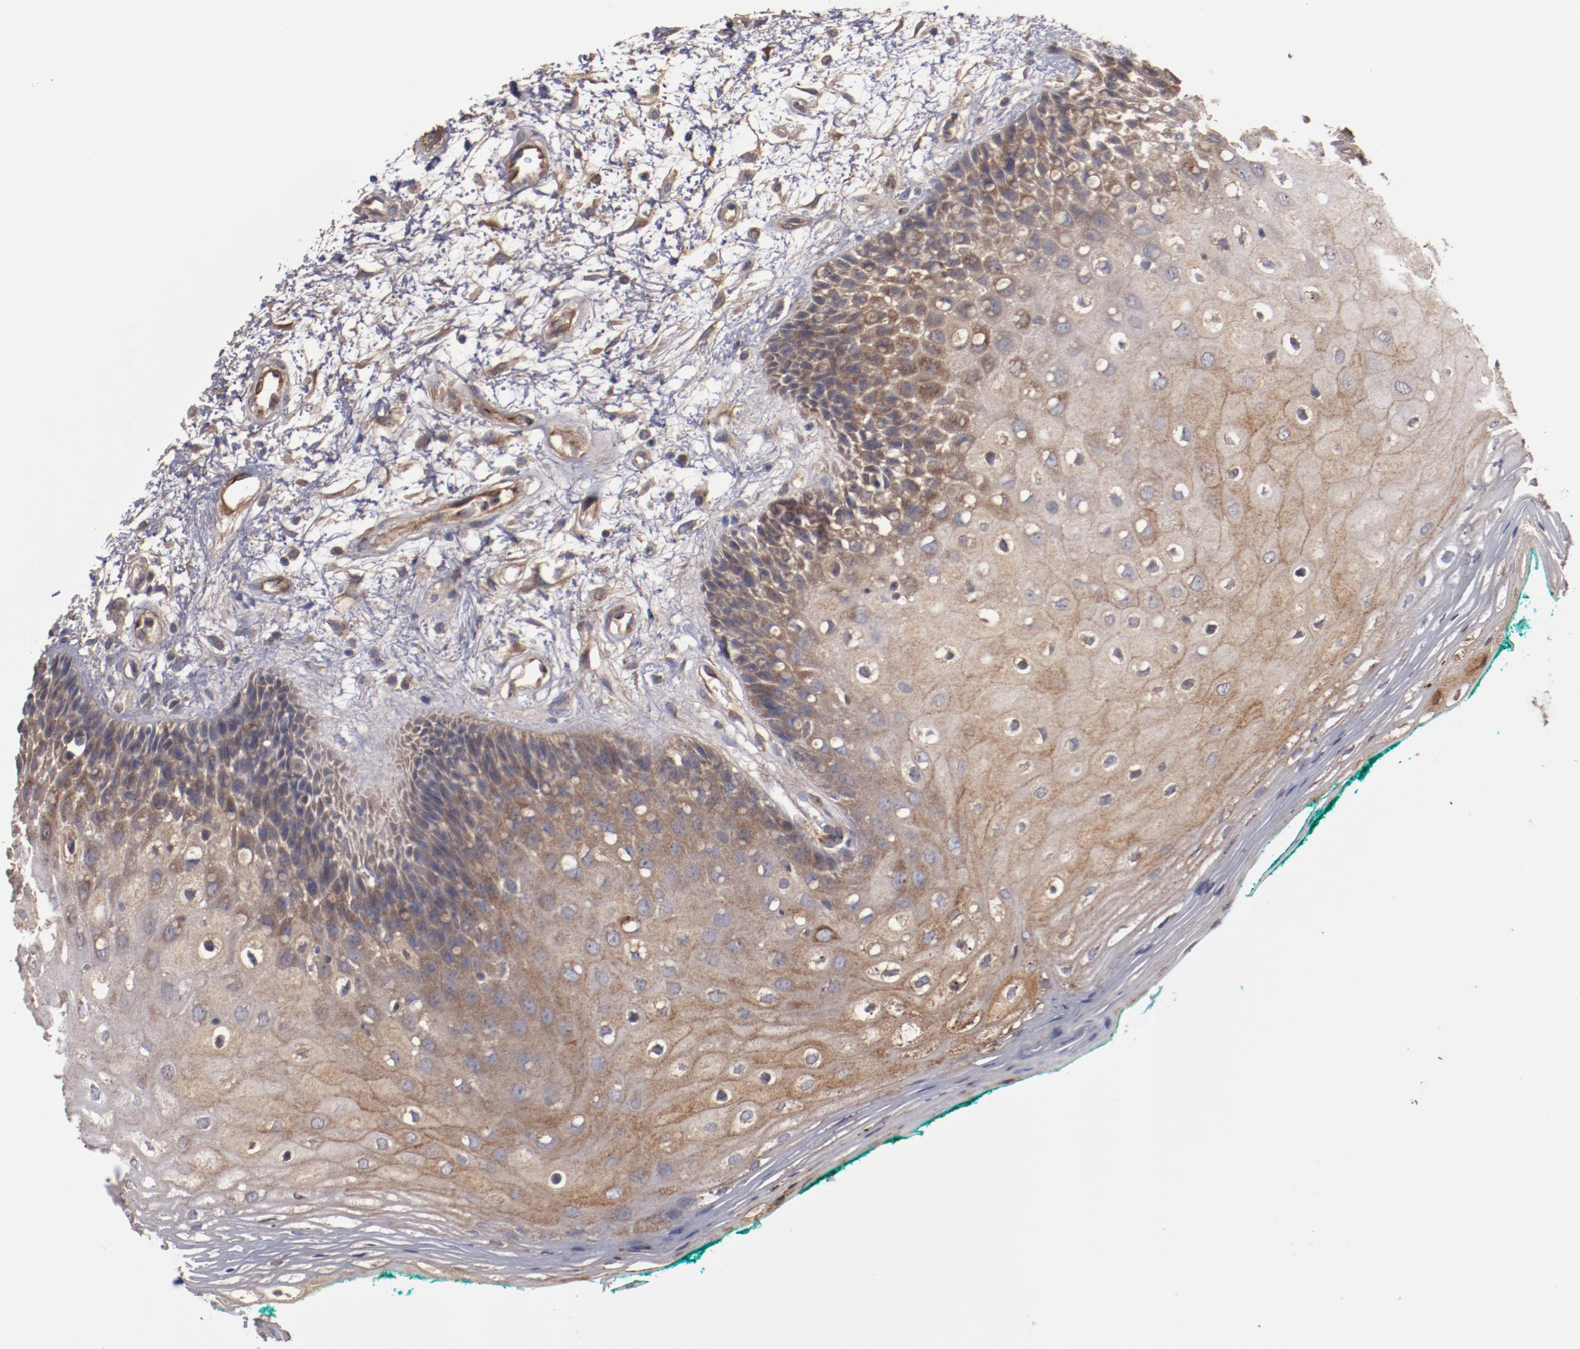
{"staining": {"intensity": "moderate", "quantity": ">75%", "location": "cytoplasmic/membranous"}, "tissue": "oral mucosa", "cell_type": "Squamous epithelial cells", "image_type": "normal", "snomed": [{"axis": "morphology", "description": "Normal tissue, NOS"}, {"axis": "morphology", "description": "Squamous cell carcinoma, NOS"}, {"axis": "topography", "description": "Skeletal muscle"}, {"axis": "topography", "description": "Oral tissue"}, {"axis": "topography", "description": "Head-Neck"}], "caption": "About >75% of squamous epithelial cells in benign human oral mucosa exhibit moderate cytoplasmic/membranous protein staining as visualized by brown immunohistochemical staining.", "gene": "DIPK2B", "patient": {"sex": "female", "age": 84}}